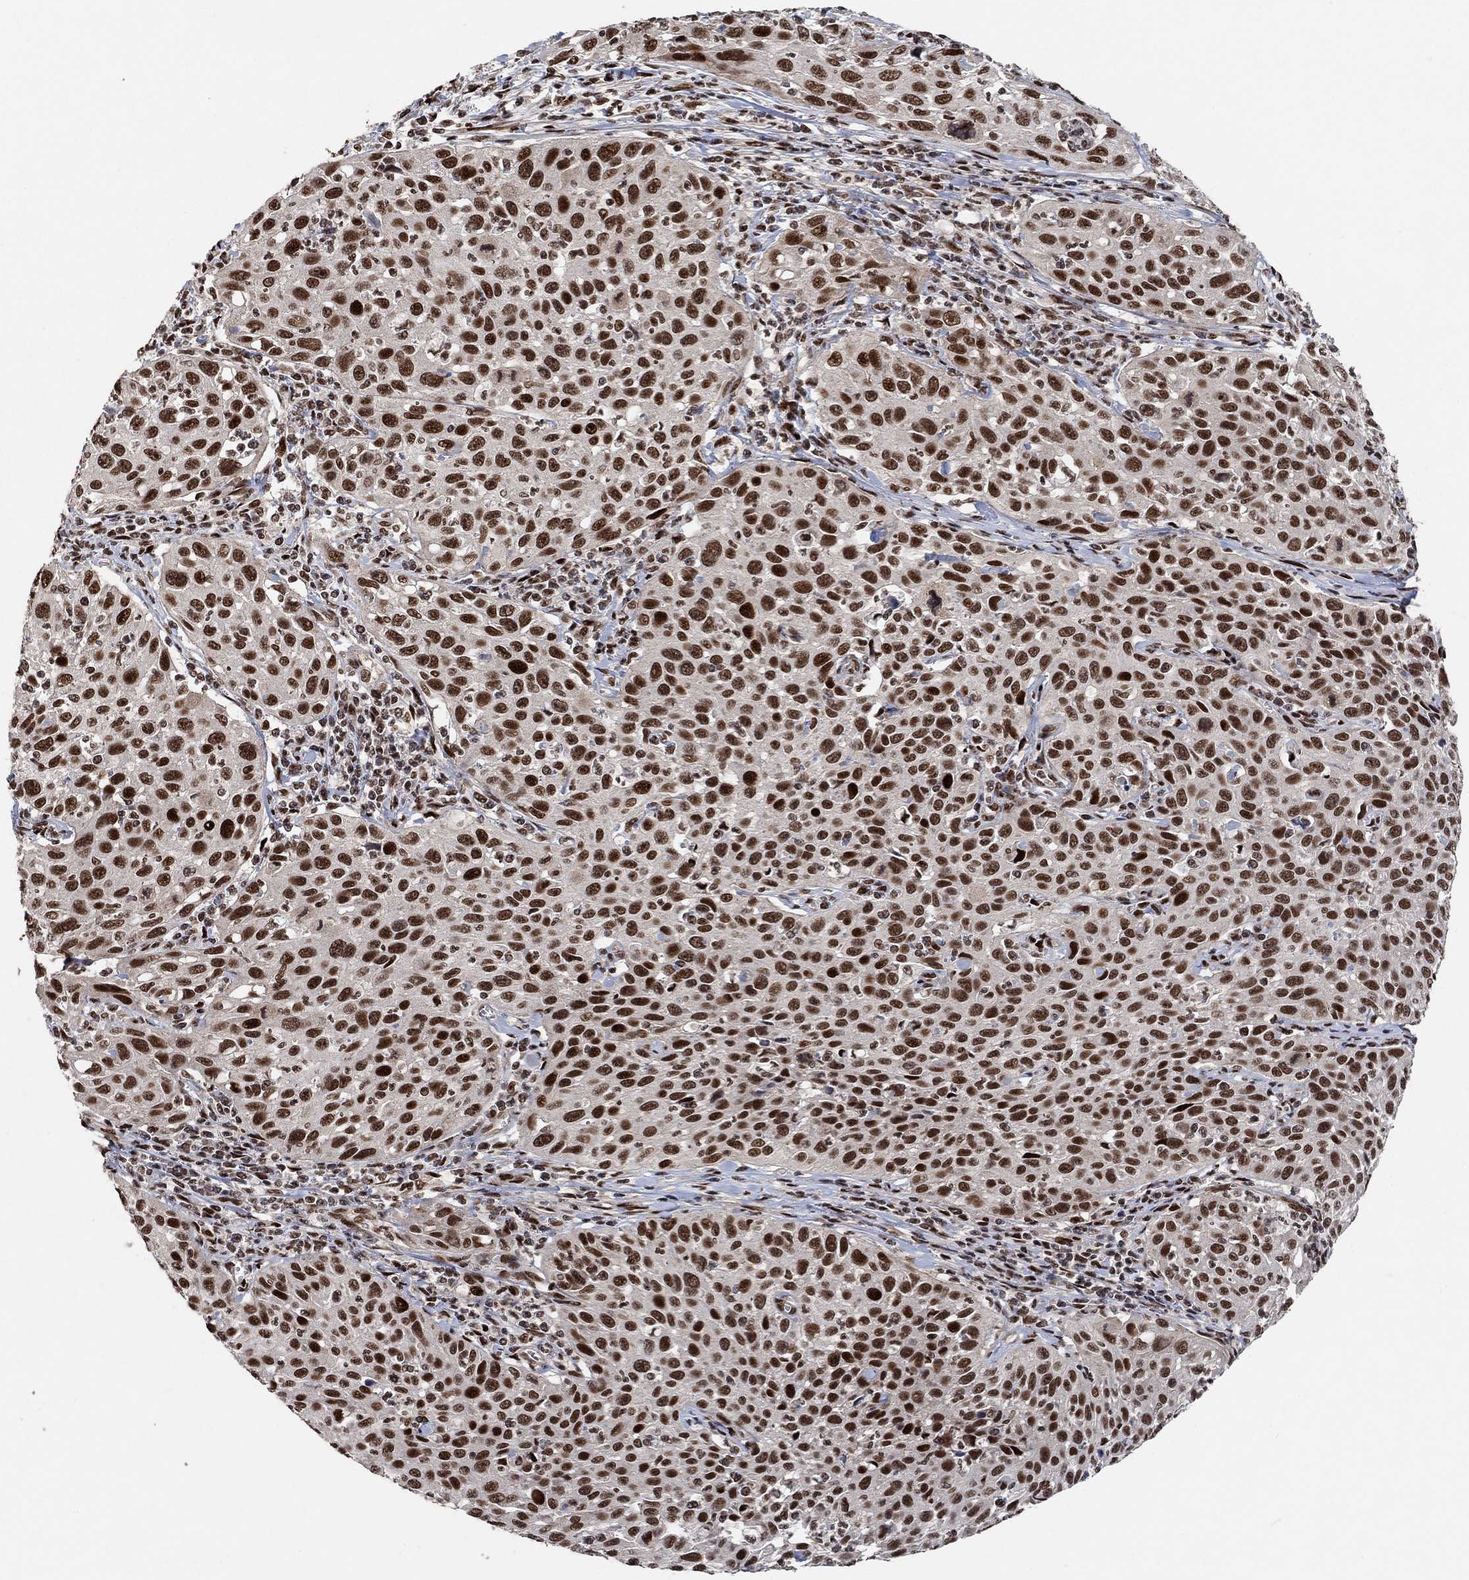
{"staining": {"intensity": "strong", "quantity": ">75%", "location": "nuclear"}, "tissue": "cervical cancer", "cell_type": "Tumor cells", "image_type": "cancer", "snomed": [{"axis": "morphology", "description": "Squamous cell carcinoma, NOS"}, {"axis": "topography", "description": "Cervix"}], "caption": "The histopathology image demonstrates staining of cervical squamous cell carcinoma, revealing strong nuclear protein expression (brown color) within tumor cells.", "gene": "E4F1", "patient": {"sex": "female", "age": 26}}